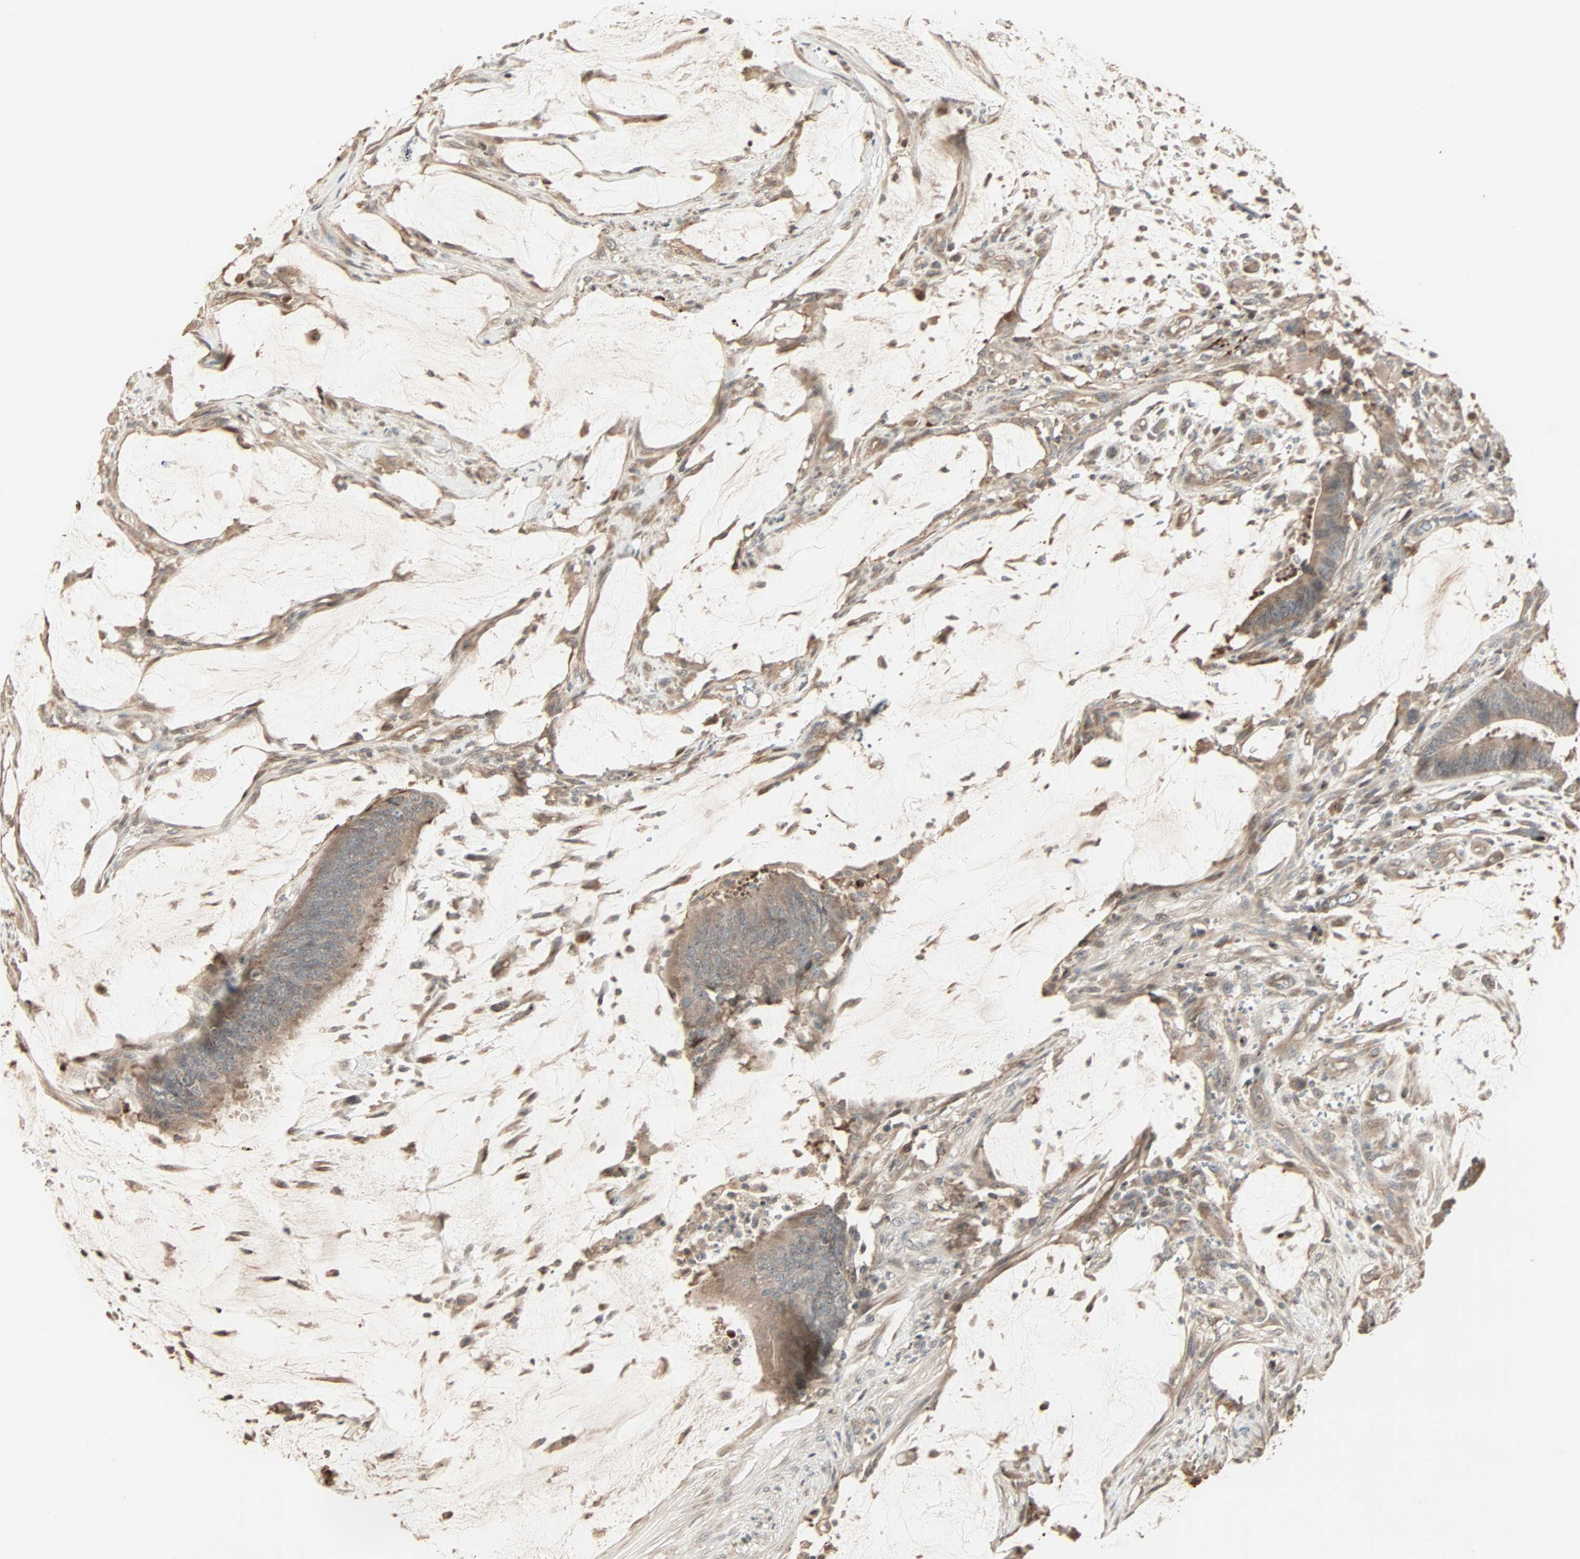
{"staining": {"intensity": "weak", "quantity": ">75%", "location": "cytoplasmic/membranous"}, "tissue": "colorectal cancer", "cell_type": "Tumor cells", "image_type": "cancer", "snomed": [{"axis": "morphology", "description": "Adenocarcinoma, NOS"}, {"axis": "topography", "description": "Rectum"}], "caption": "Immunohistochemistry staining of colorectal cancer (adenocarcinoma), which exhibits low levels of weak cytoplasmic/membranous expression in approximately >75% of tumor cells indicating weak cytoplasmic/membranous protein expression. The staining was performed using DAB (brown) for protein detection and nuclei were counterstained in hematoxylin (blue).", "gene": "CALCRL", "patient": {"sex": "female", "age": 66}}